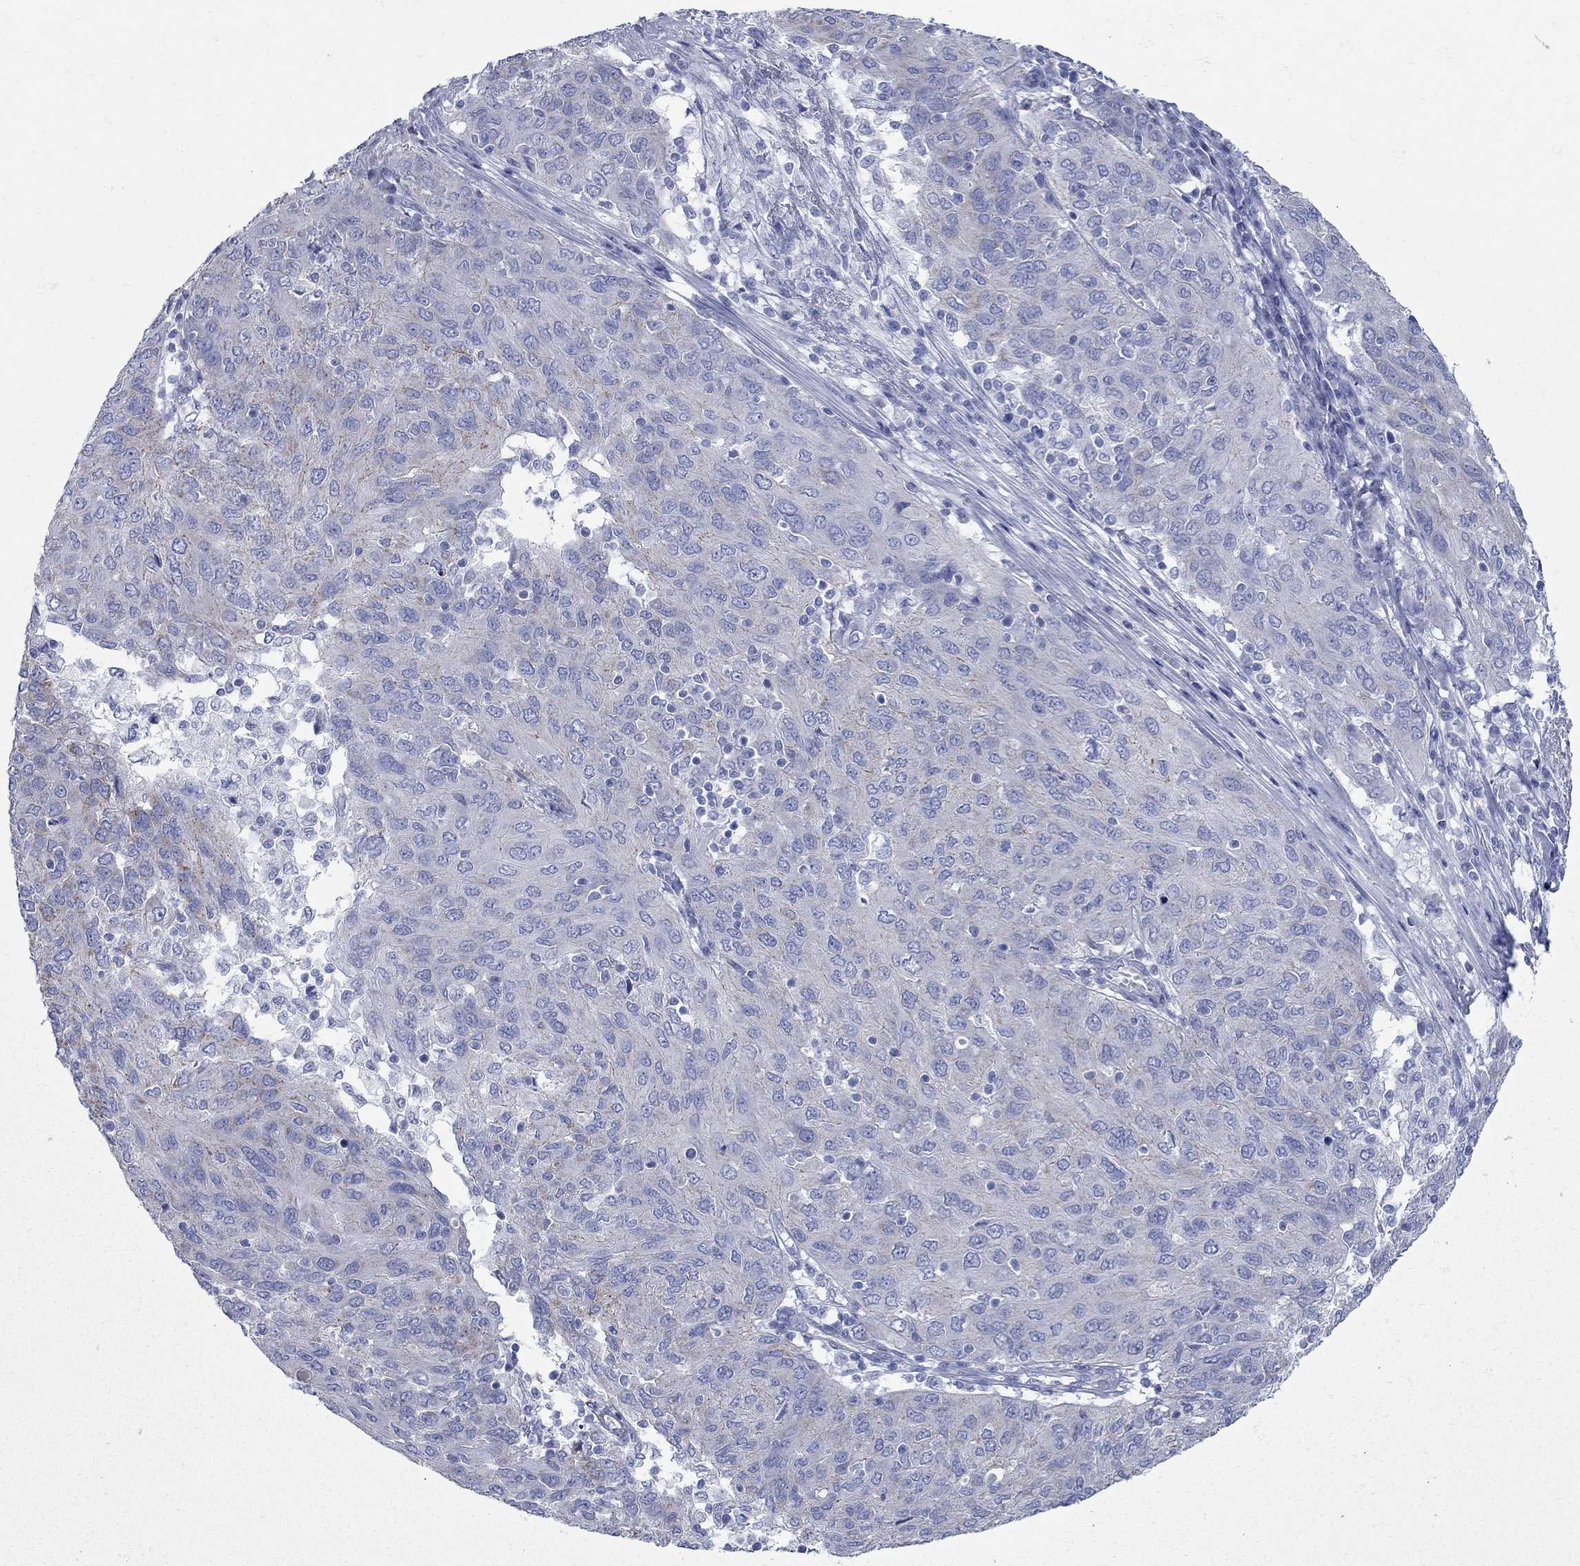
{"staining": {"intensity": "negative", "quantity": "none", "location": "none"}, "tissue": "ovarian cancer", "cell_type": "Tumor cells", "image_type": "cancer", "snomed": [{"axis": "morphology", "description": "Carcinoma, endometroid"}, {"axis": "topography", "description": "Ovary"}], "caption": "Human ovarian cancer stained for a protein using immunohistochemistry reveals no expression in tumor cells.", "gene": "PDZD3", "patient": {"sex": "female", "age": 50}}